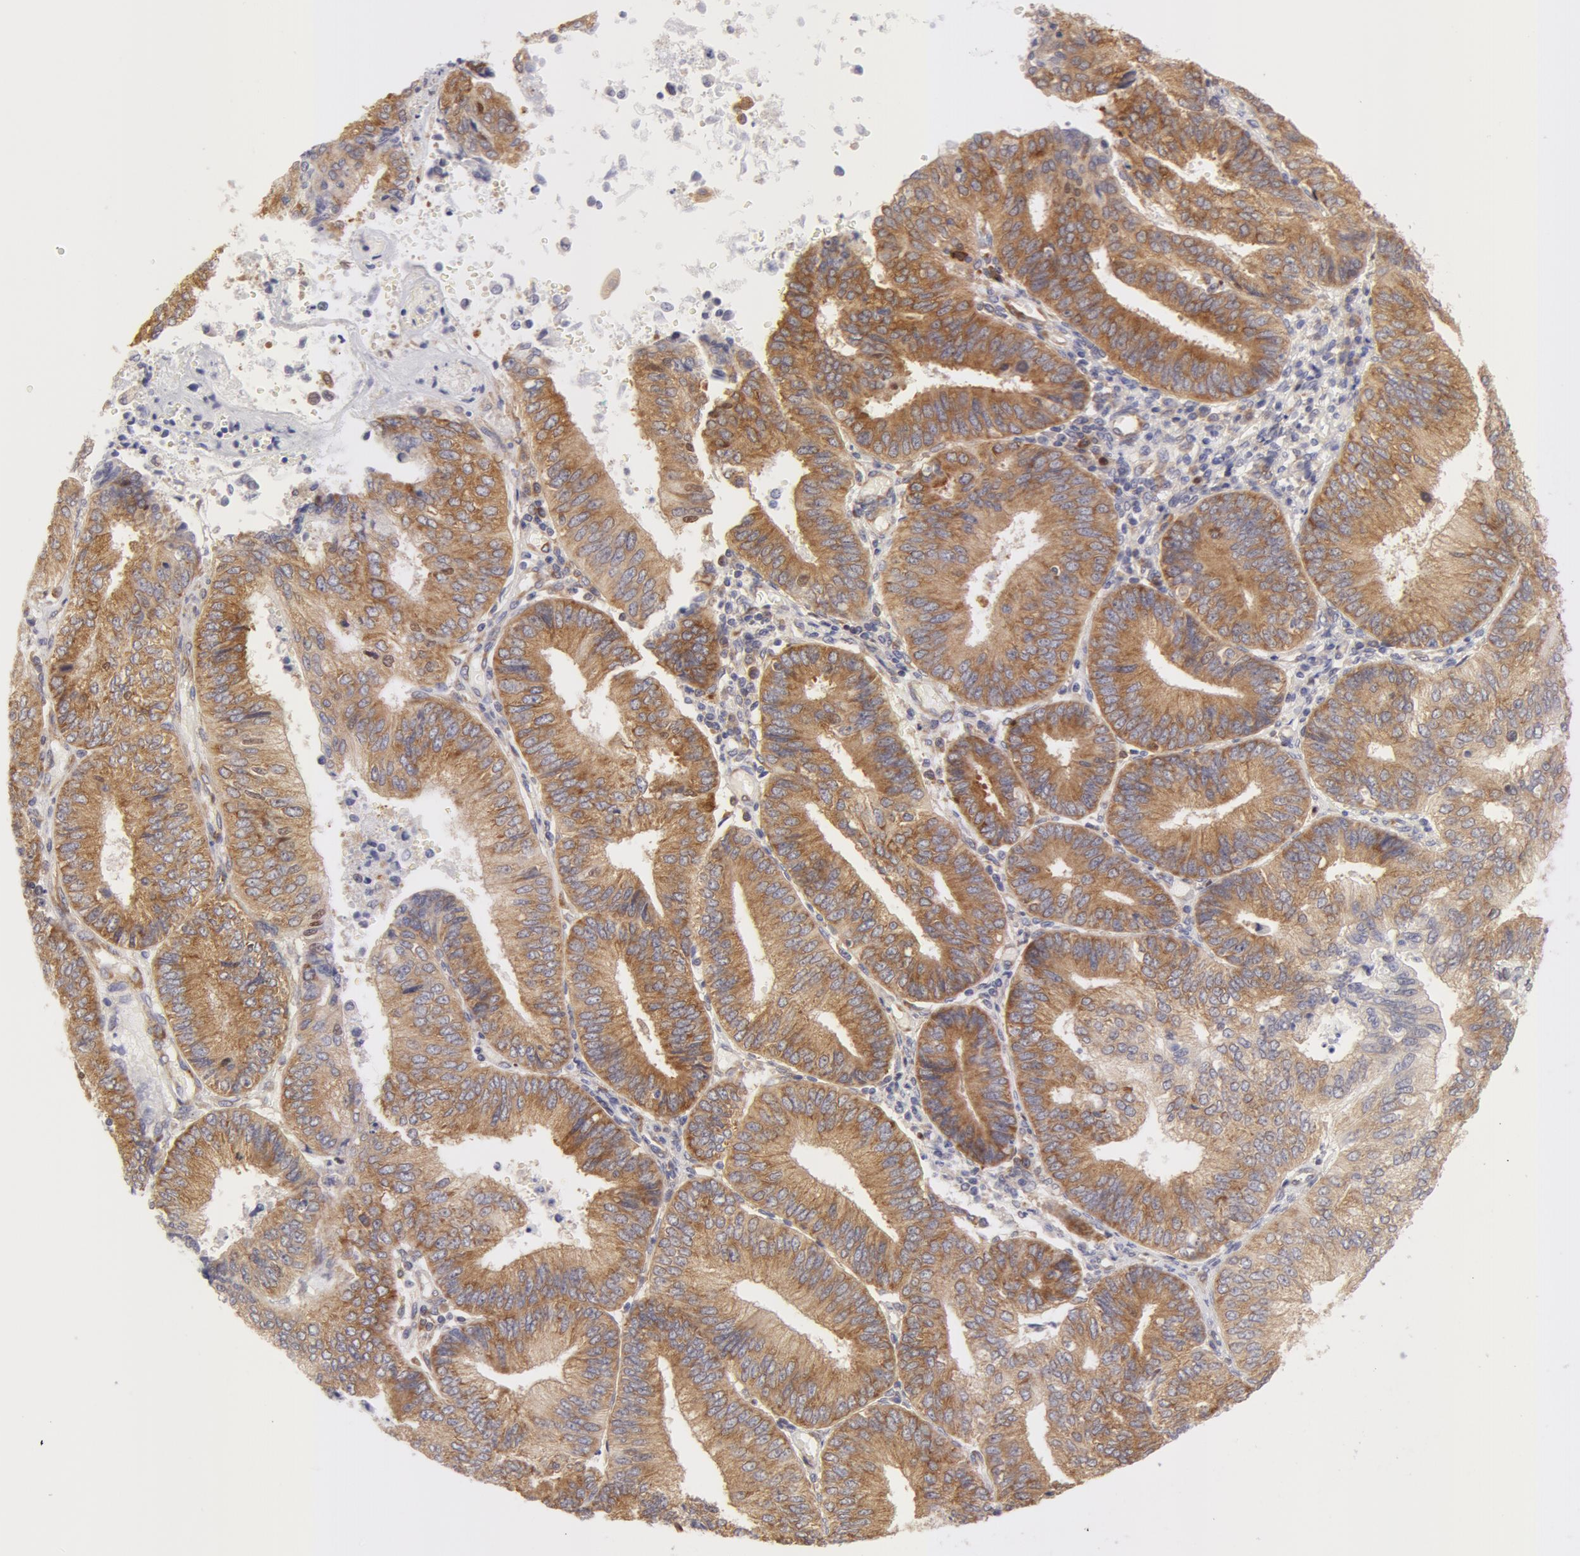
{"staining": {"intensity": "weak", "quantity": "25%-75%", "location": "cytoplasmic/membranous"}, "tissue": "endometrial cancer", "cell_type": "Tumor cells", "image_type": "cancer", "snomed": [{"axis": "morphology", "description": "Adenocarcinoma, NOS"}, {"axis": "topography", "description": "Endometrium"}], "caption": "Human endometrial cancer stained for a protein (brown) displays weak cytoplasmic/membranous positive staining in about 25%-75% of tumor cells.", "gene": "DDX3Y", "patient": {"sex": "female", "age": 55}}